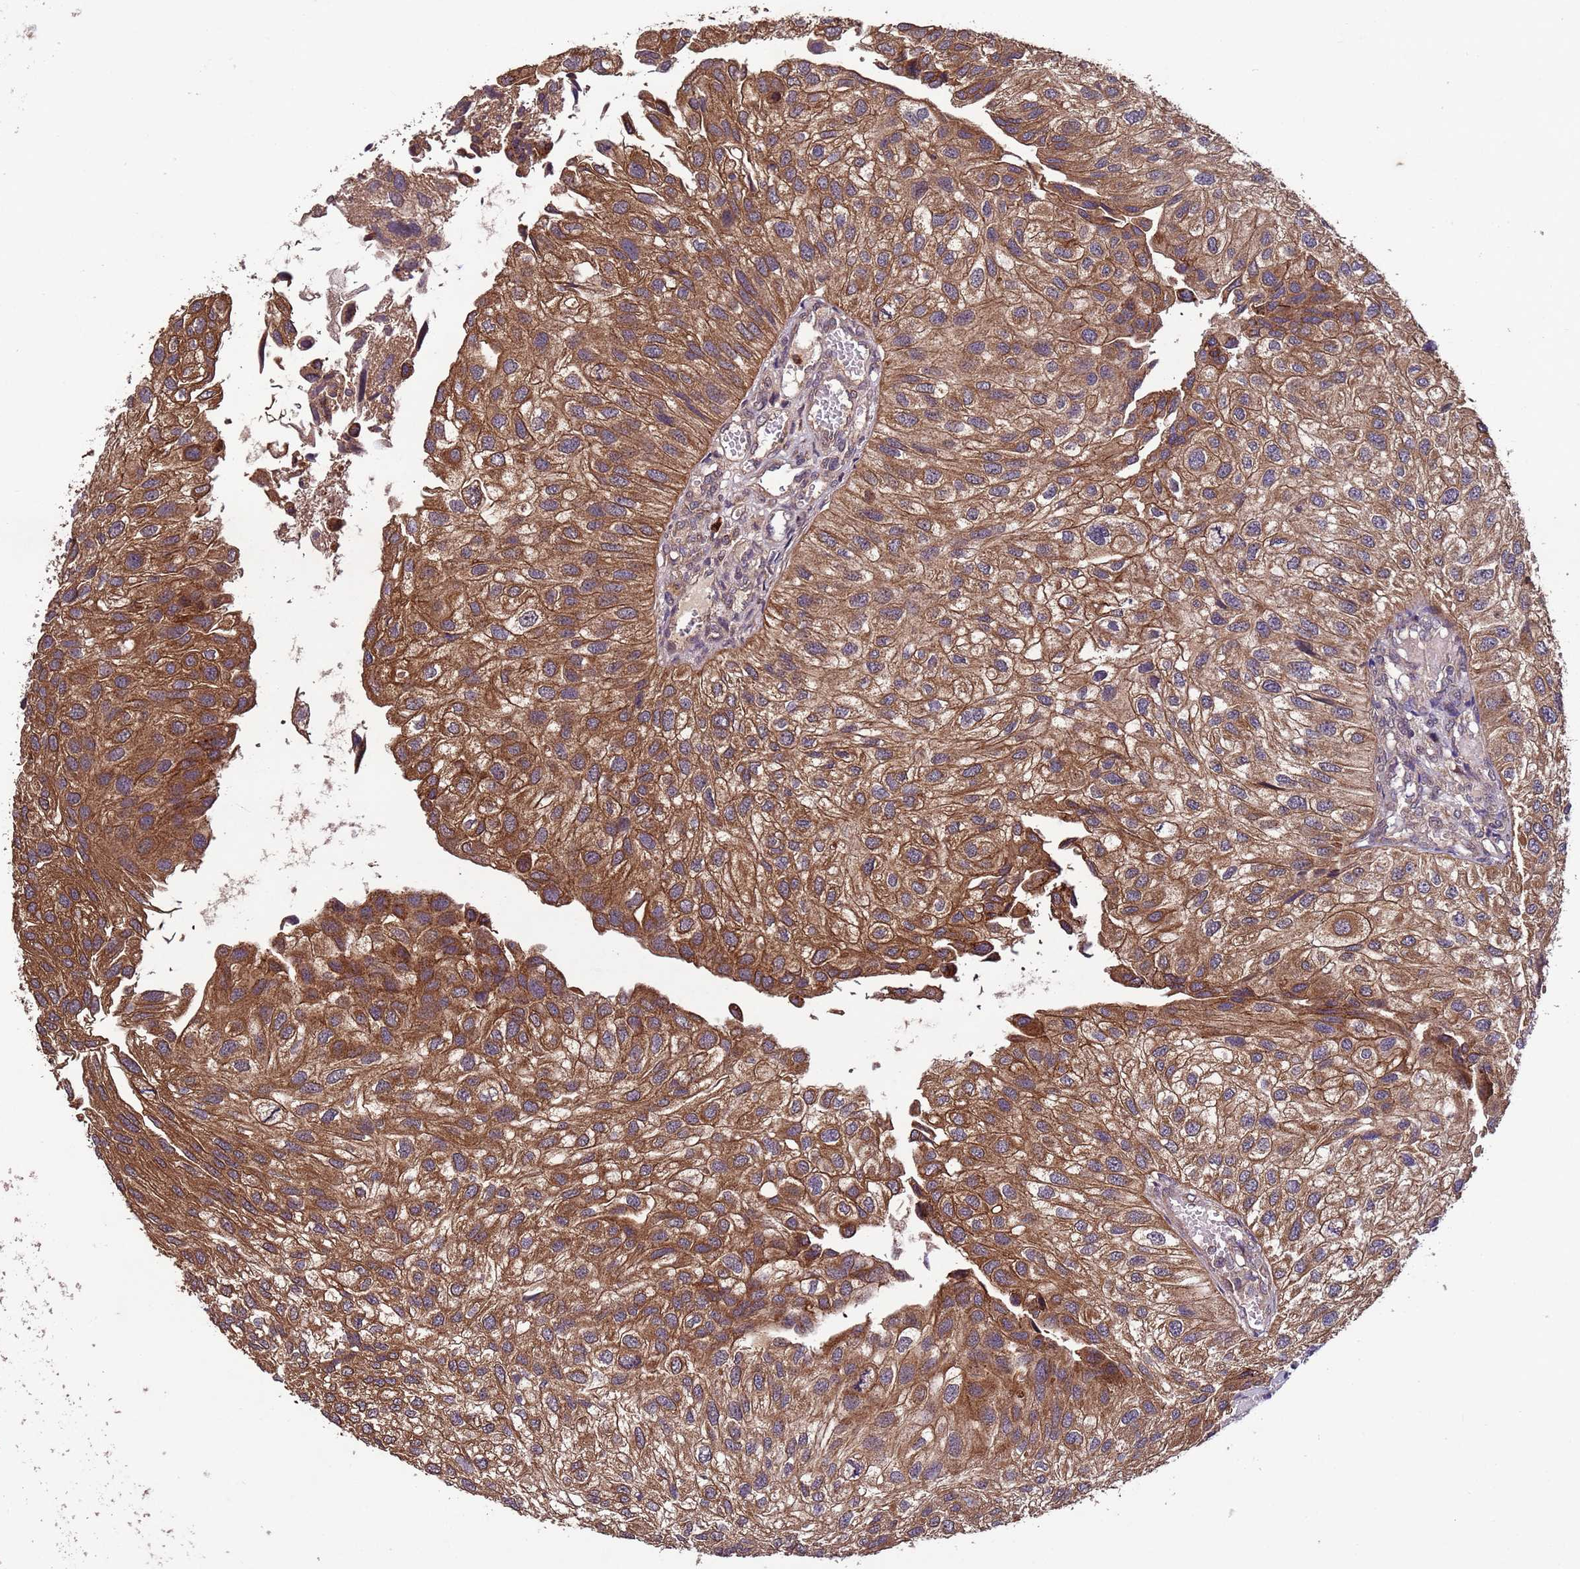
{"staining": {"intensity": "moderate", "quantity": ">75%", "location": "cytoplasmic/membranous"}, "tissue": "urothelial cancer", "cell_type": "Tumor cells", "image_type": "cancer", "snomed": [{"axis": "morphology", "description": "Urothelial carcinoma, Low grade"}, {"axis": "topography", "description": "Urinary bladder"}], "caption": "Tumor cells show moderate cytoplasmic/membranous staining in about >75% of cells in urothelial cancer. (brown staining indicates protein expression, while blue staining denotes nuclei).", "gene": "FASTKD1", "patient": {"sex": "female", "age": 89}}